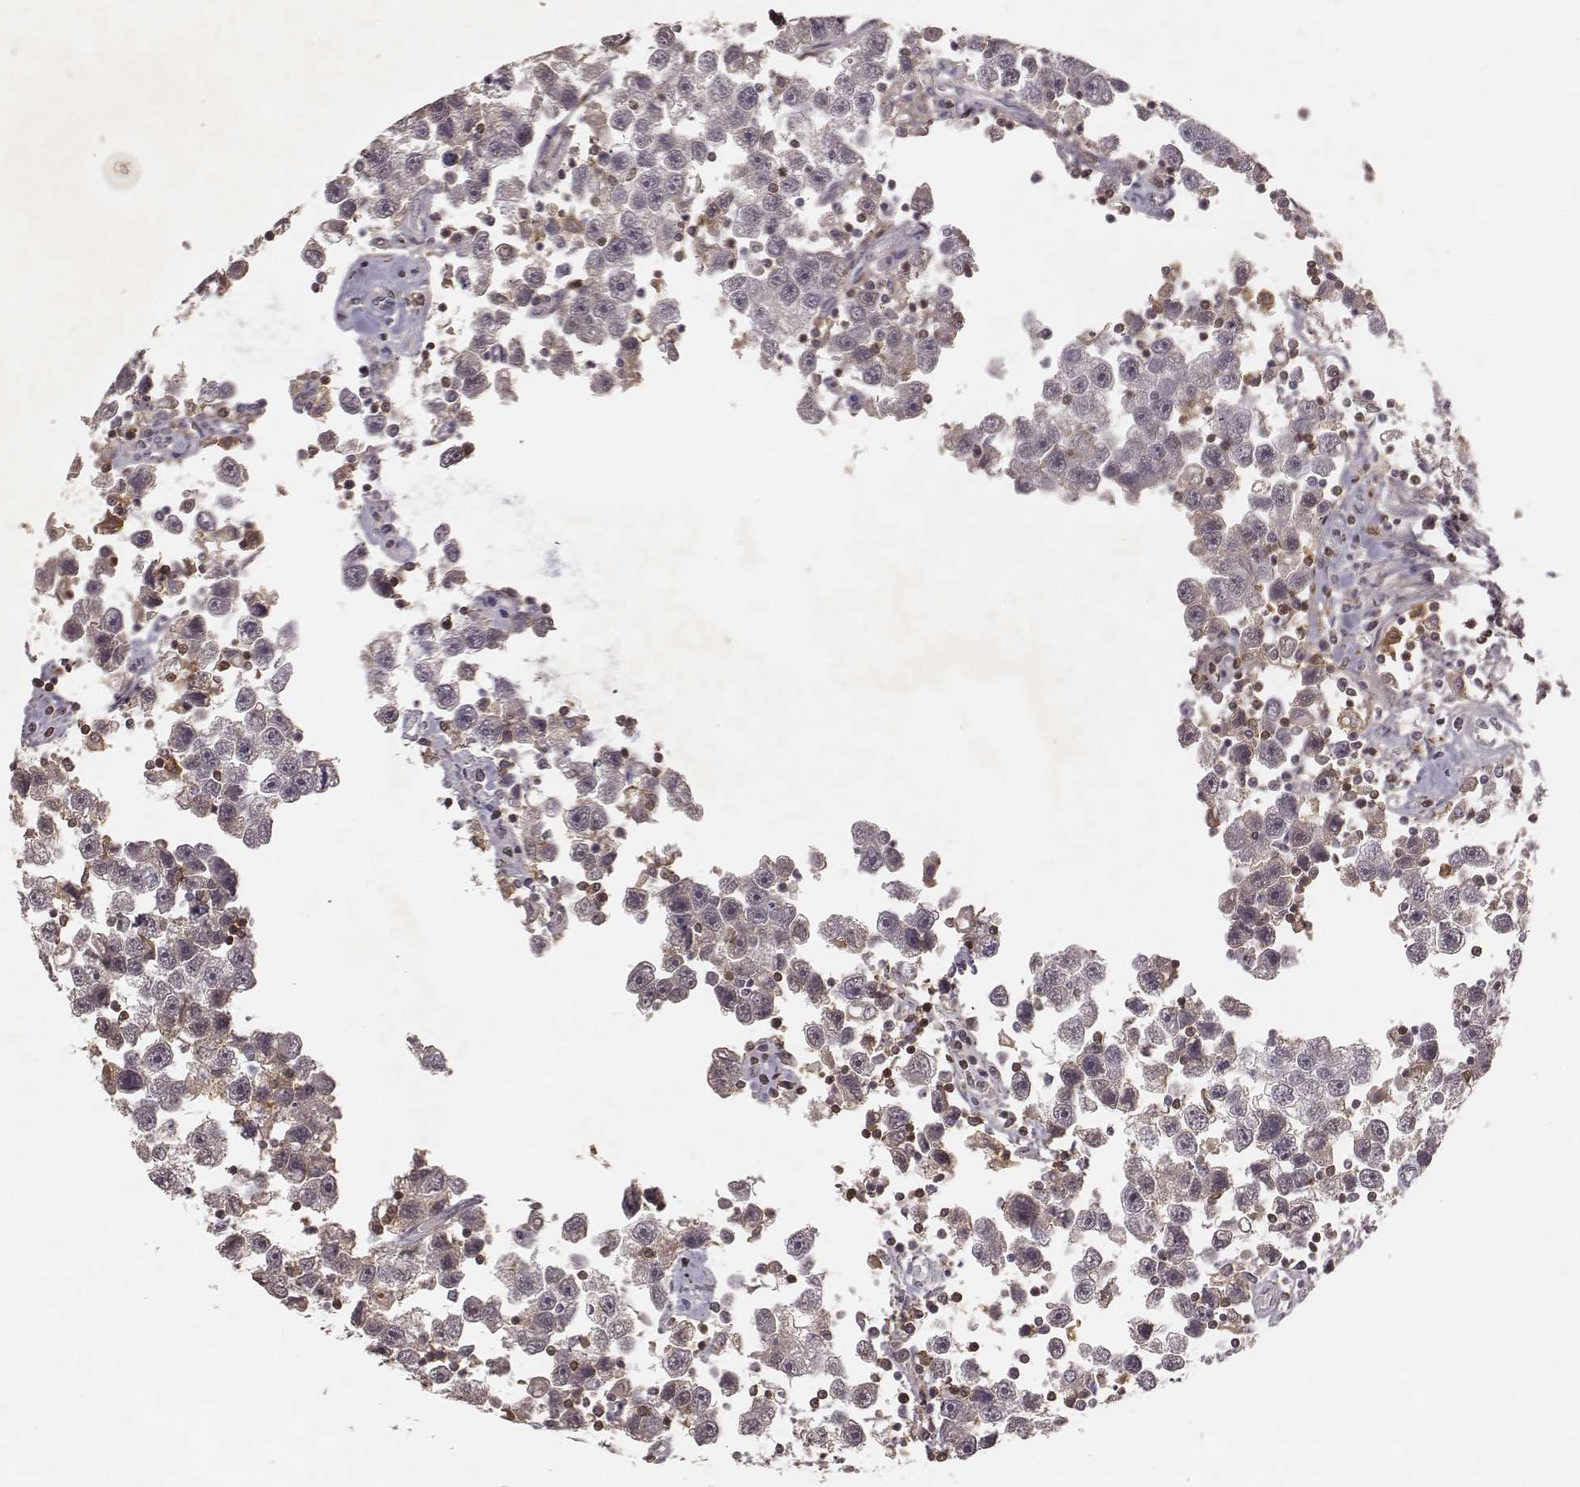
{"staining": {"intensity": "negative", "quantity": "none", "location": "none"}, "tissue": "testis cancer", "cell_type": "Tumor cells", "image_type": "cancer", "snomed": [{"axis": "morphology", "description": "Seminoma, NOS"}, {"axis": "topography", "description": "Testis"}], "caption": "This is an immunohistochemistry (IHC) photomicrograph of testis cancer. There is no expression in tumor cells.", "gene": "PILRA", "patient": {"sex": "male", "age": 30}}